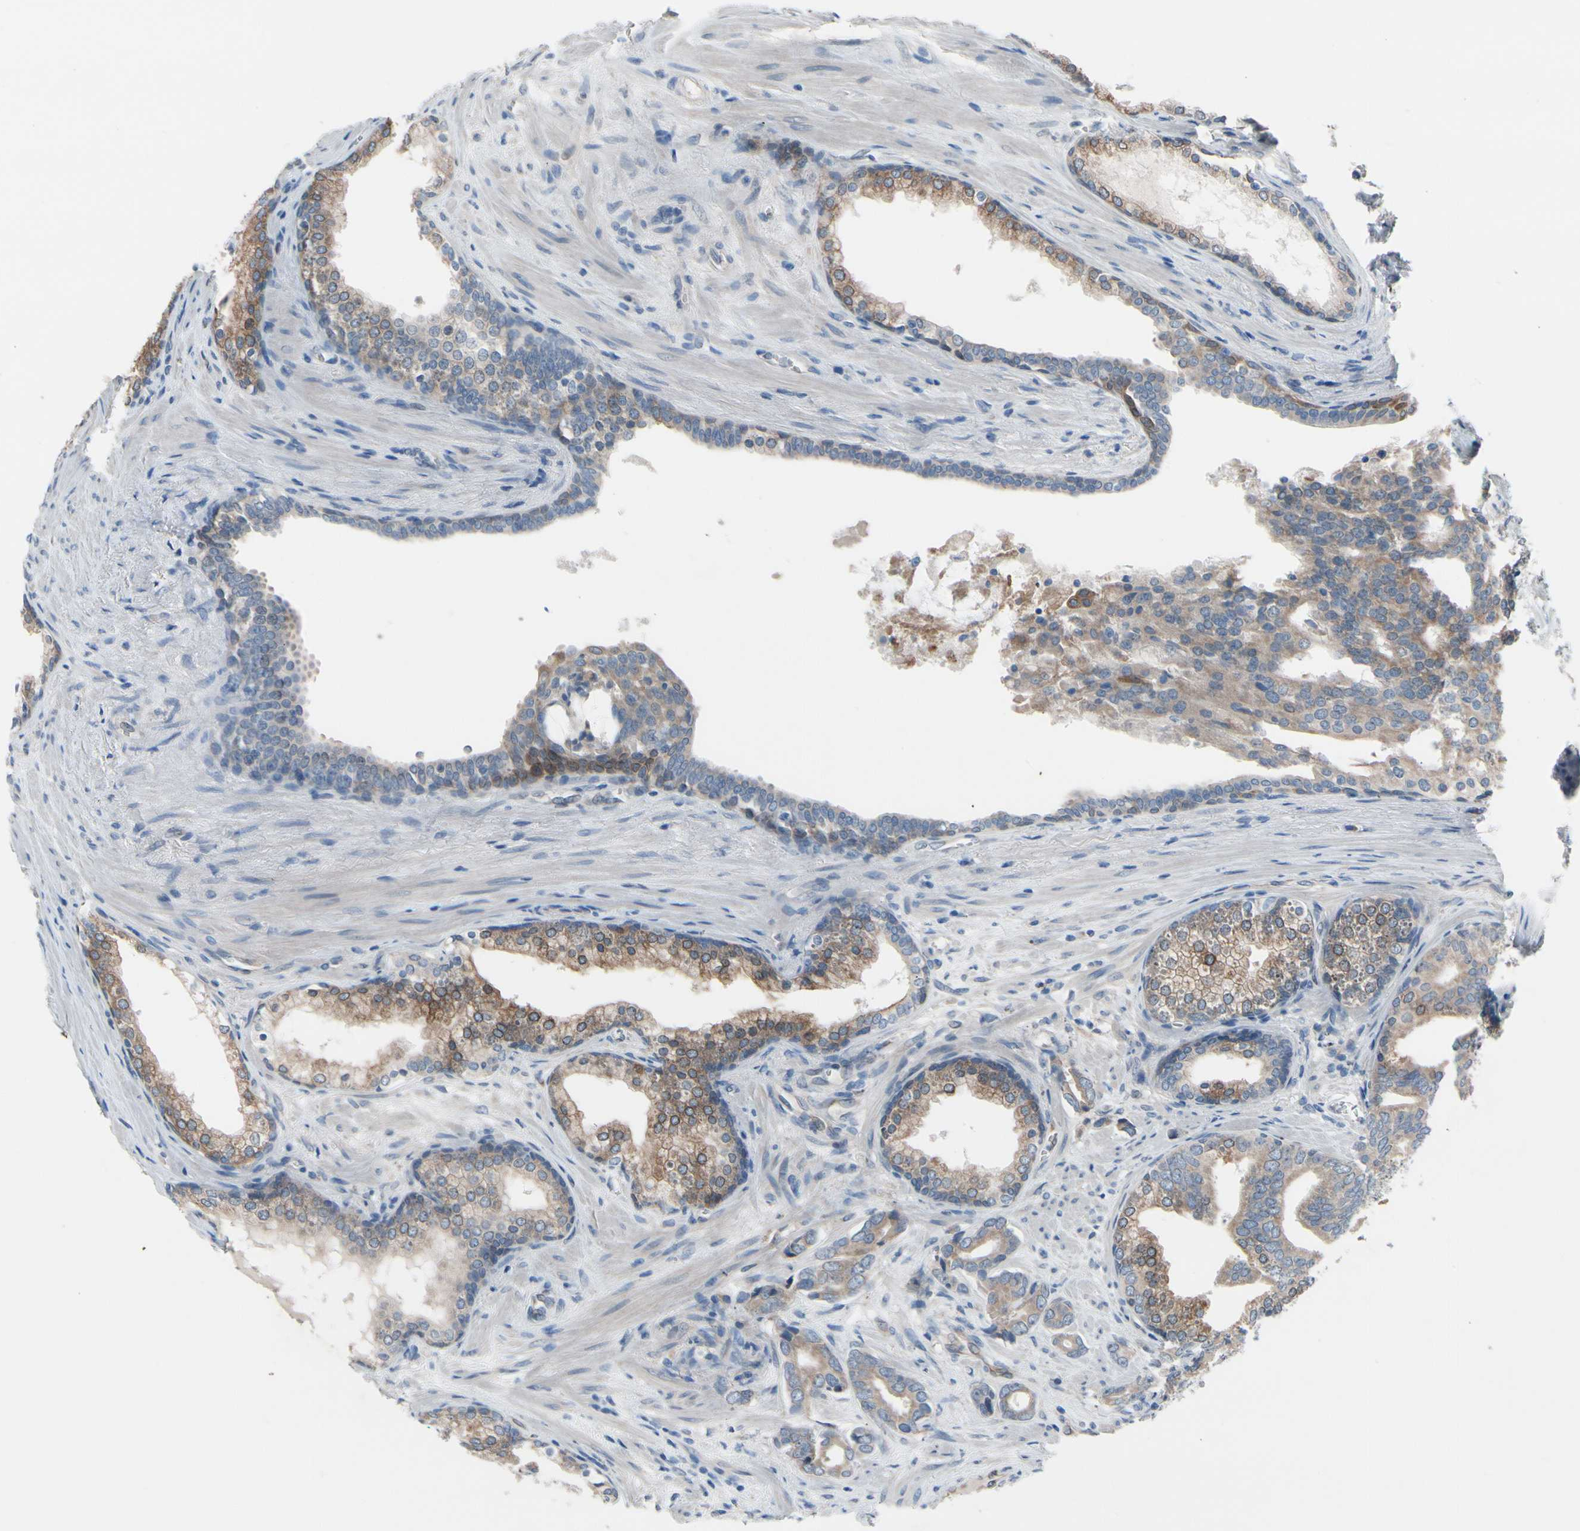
{"staining": {"intensity": "weak", "quantity": ">75%", "location": "cytoplasmic/membranous"}, "tissue": "prostate cancer", "cell_type": "Tumor cells", "image_type": "cancer", "snomed": [{"axis": "morphology", "description": "Adenocarcinoma, Low grade"}, {"axis": "topography", "description": "Prostate"}], "caption": "Prostate cancer stained with a protein marker shows weak staining in tumor cells.", "gene": "PRXL2A", "patient": {"sex": "male", "age": 58}}